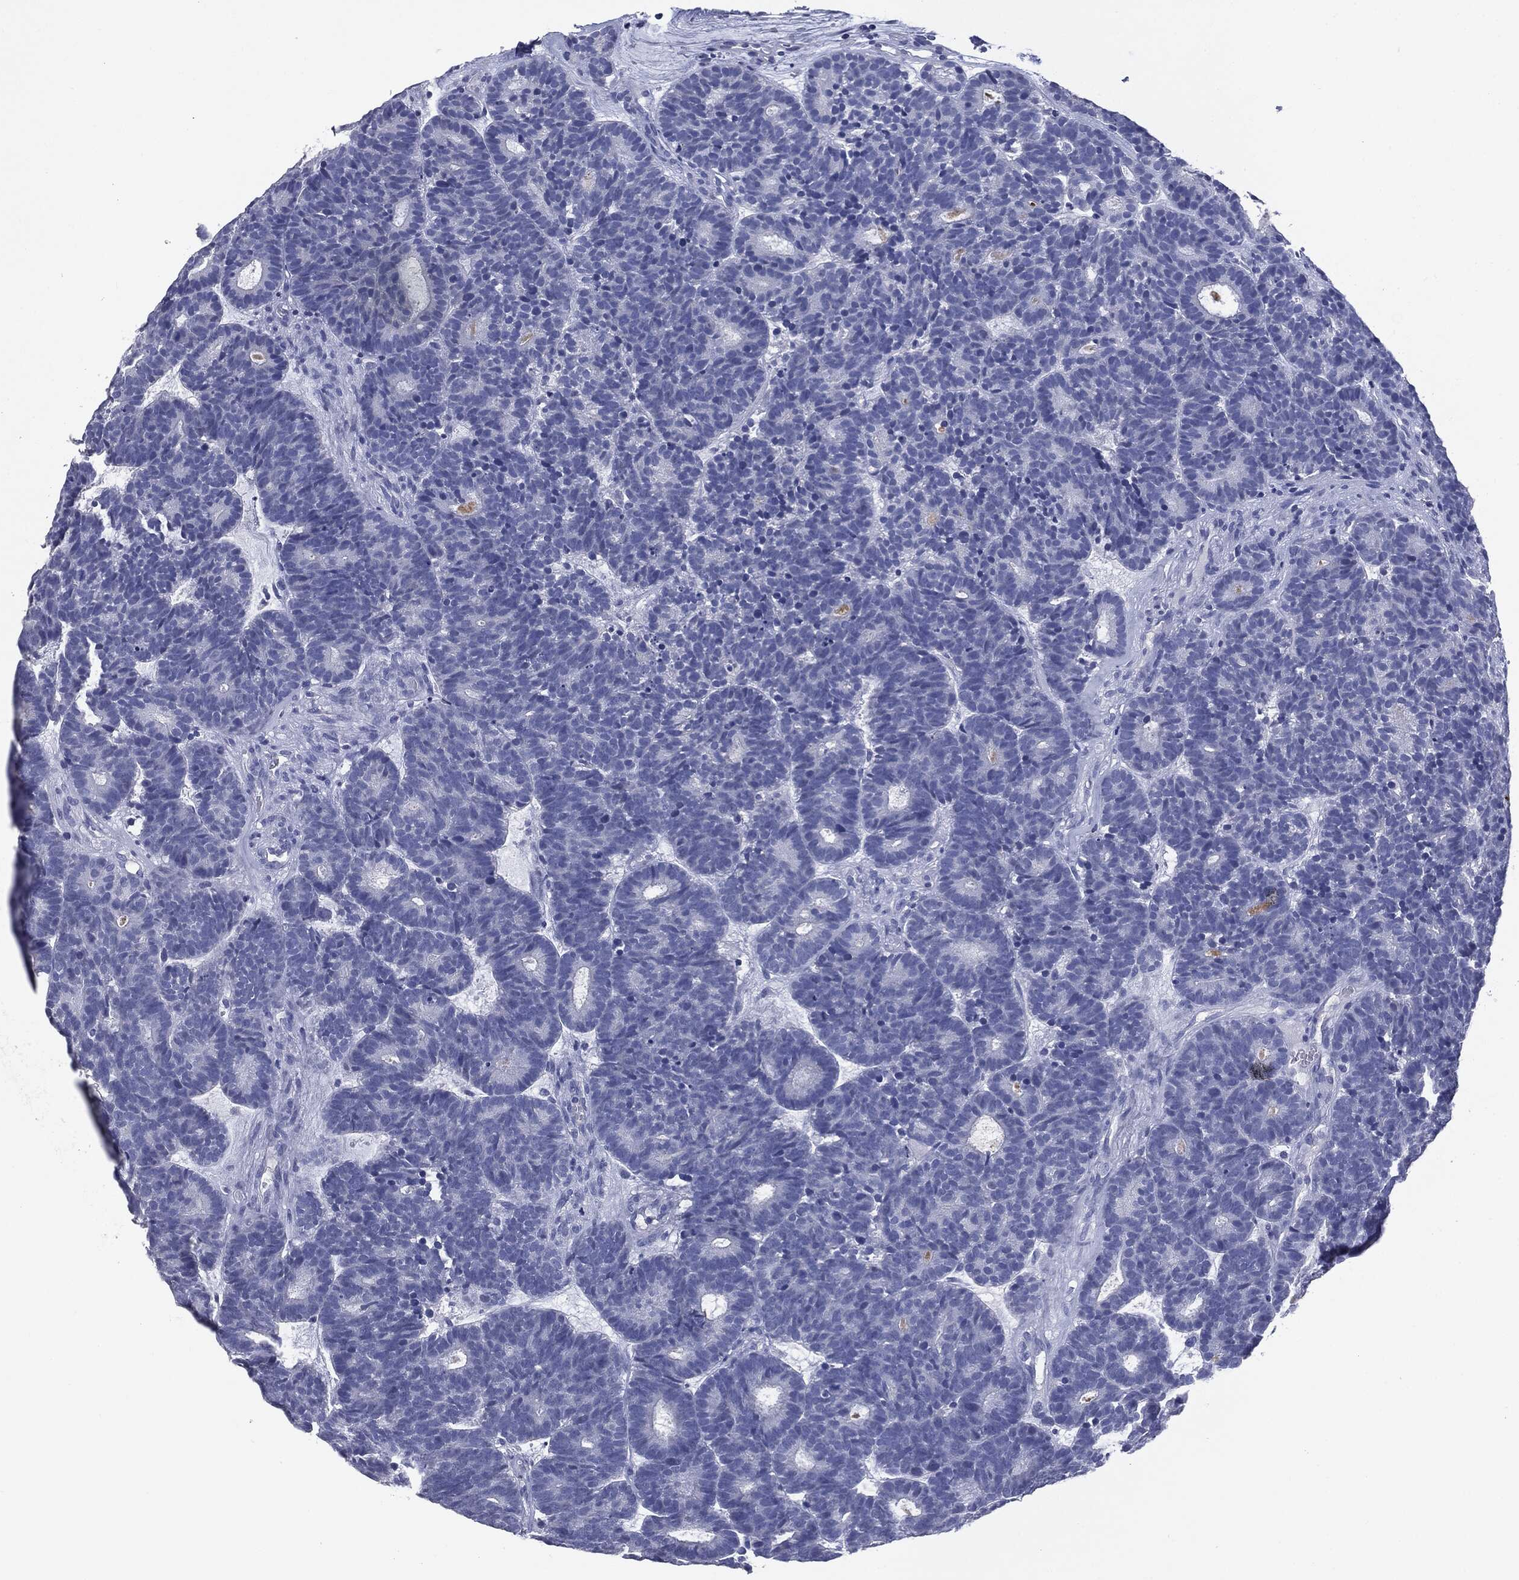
{"staining": {"intensity": "negative", "quantity": "none", "location": "none"}, "tissue": "head and neck cancer", "cell_type": "Tumor cells", "image_type": "cancer", "snomed": [{"axis": "morphology", "description": "Adenocarcinoma, NOS"}, {"axis": "topography", "description": "Head-Neck"}], "caption": "Head and neck adenocarcinoma was stained to show a protein in brown. There is no significant staining in tumor cells. (Brightfield microscopy of DAB (3,3'-diaminobenzidine) immunohistochemistry at high magnification).", "gene": "TSHB", "patient": {"sex": "female", "age": 81}}